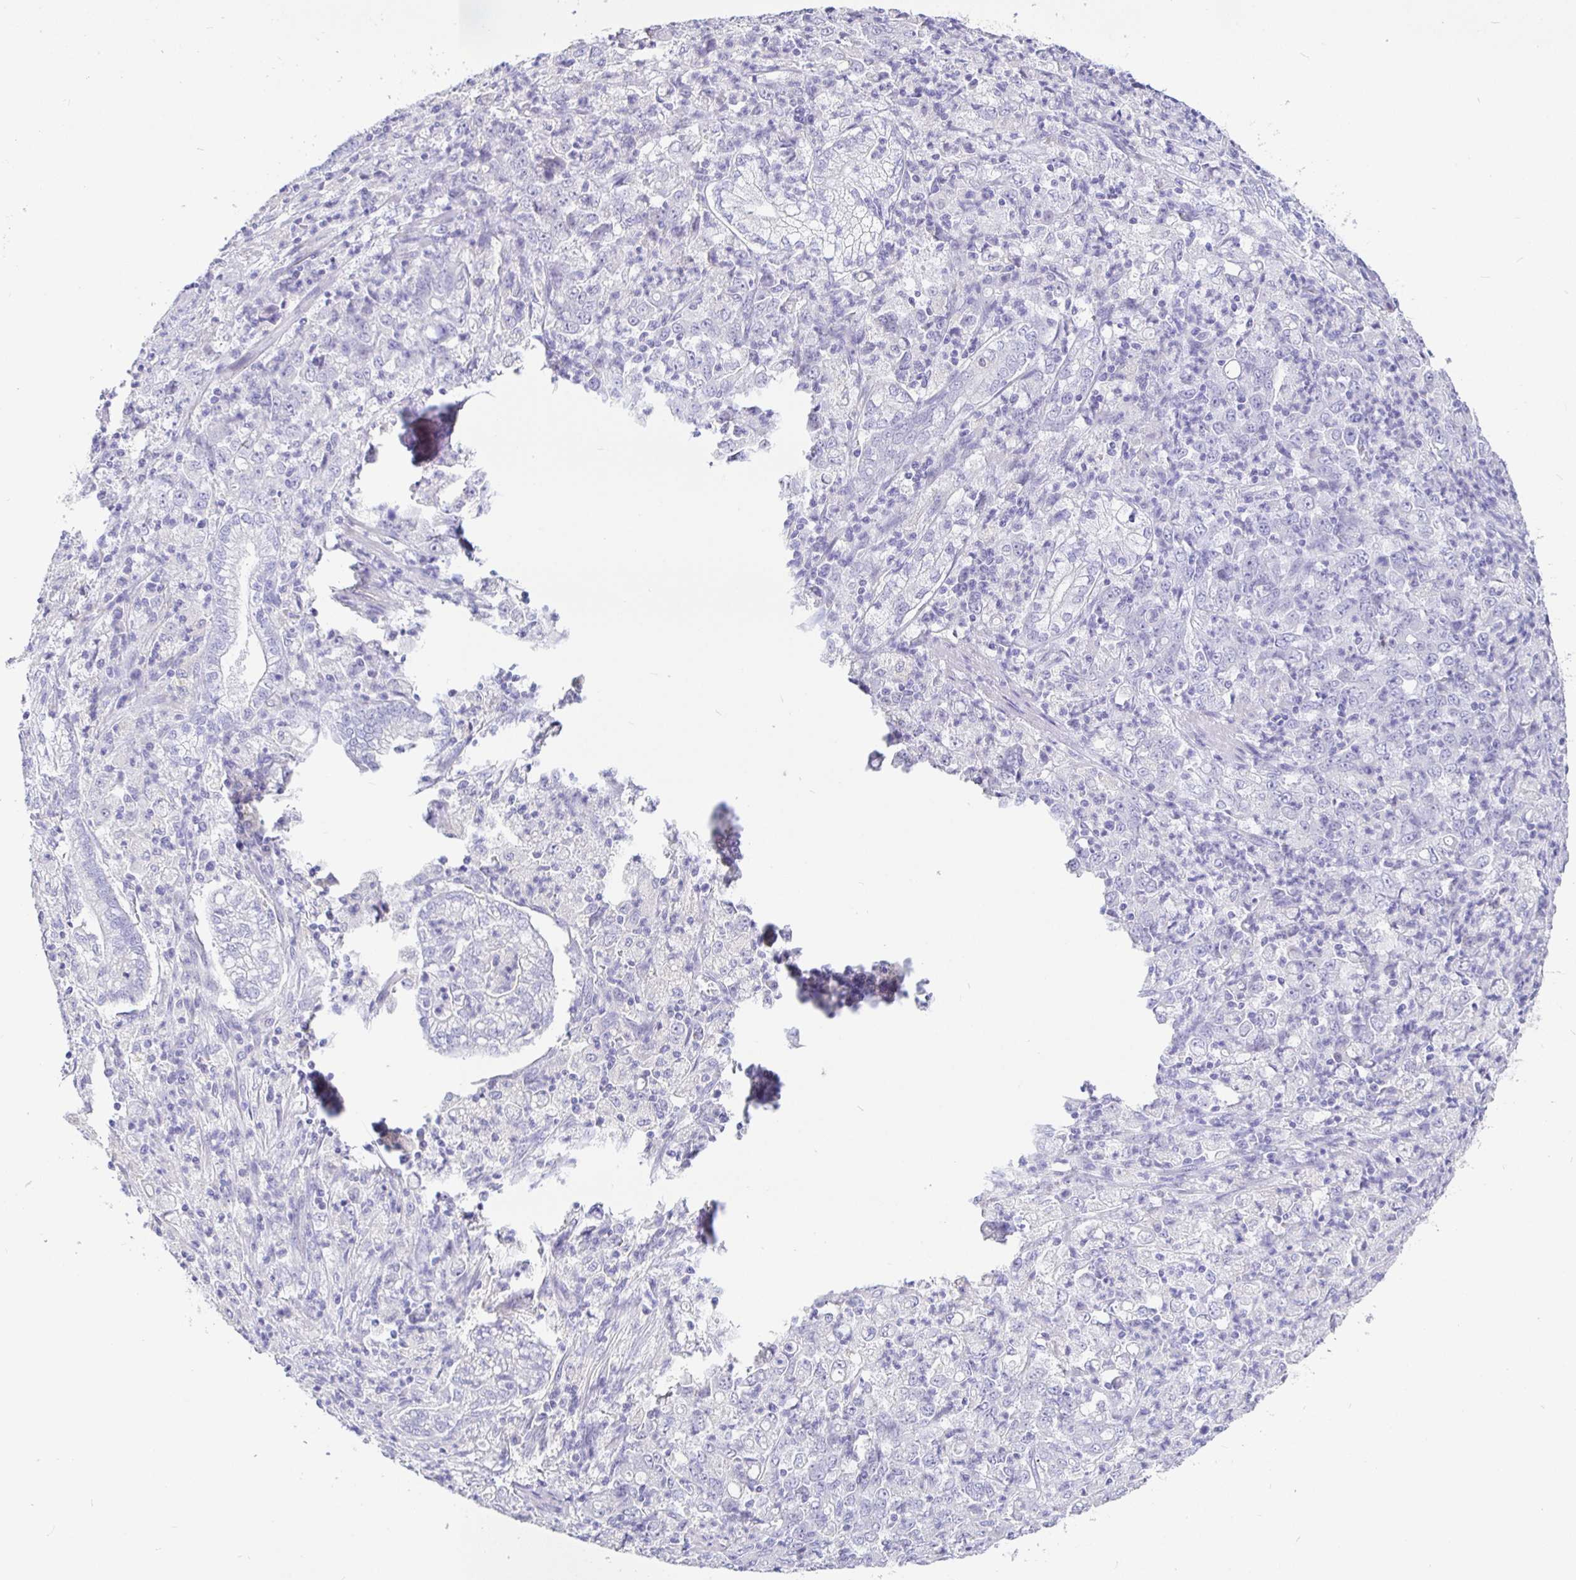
{"staining": {"intensity": "negative", "quantity": "none", "location": "none"}, "tissue": "stomach cancer", "cell_type": "Tumor cells", "image_type": "cancer", "snomed": [{"axis": "morphology", "description": "Adenocarcinoma, NOS"}, {"axis": "topography", "description": "Stomach, lower"}], "caption": "DAB (3,3'-diaminobenzidine) immunohistochemical staining of human stomach adenocarcinoma reveals no significant expression in tumor cells.", "gene": "TPTE", "patient": {"sex": "female", "age": 71}}